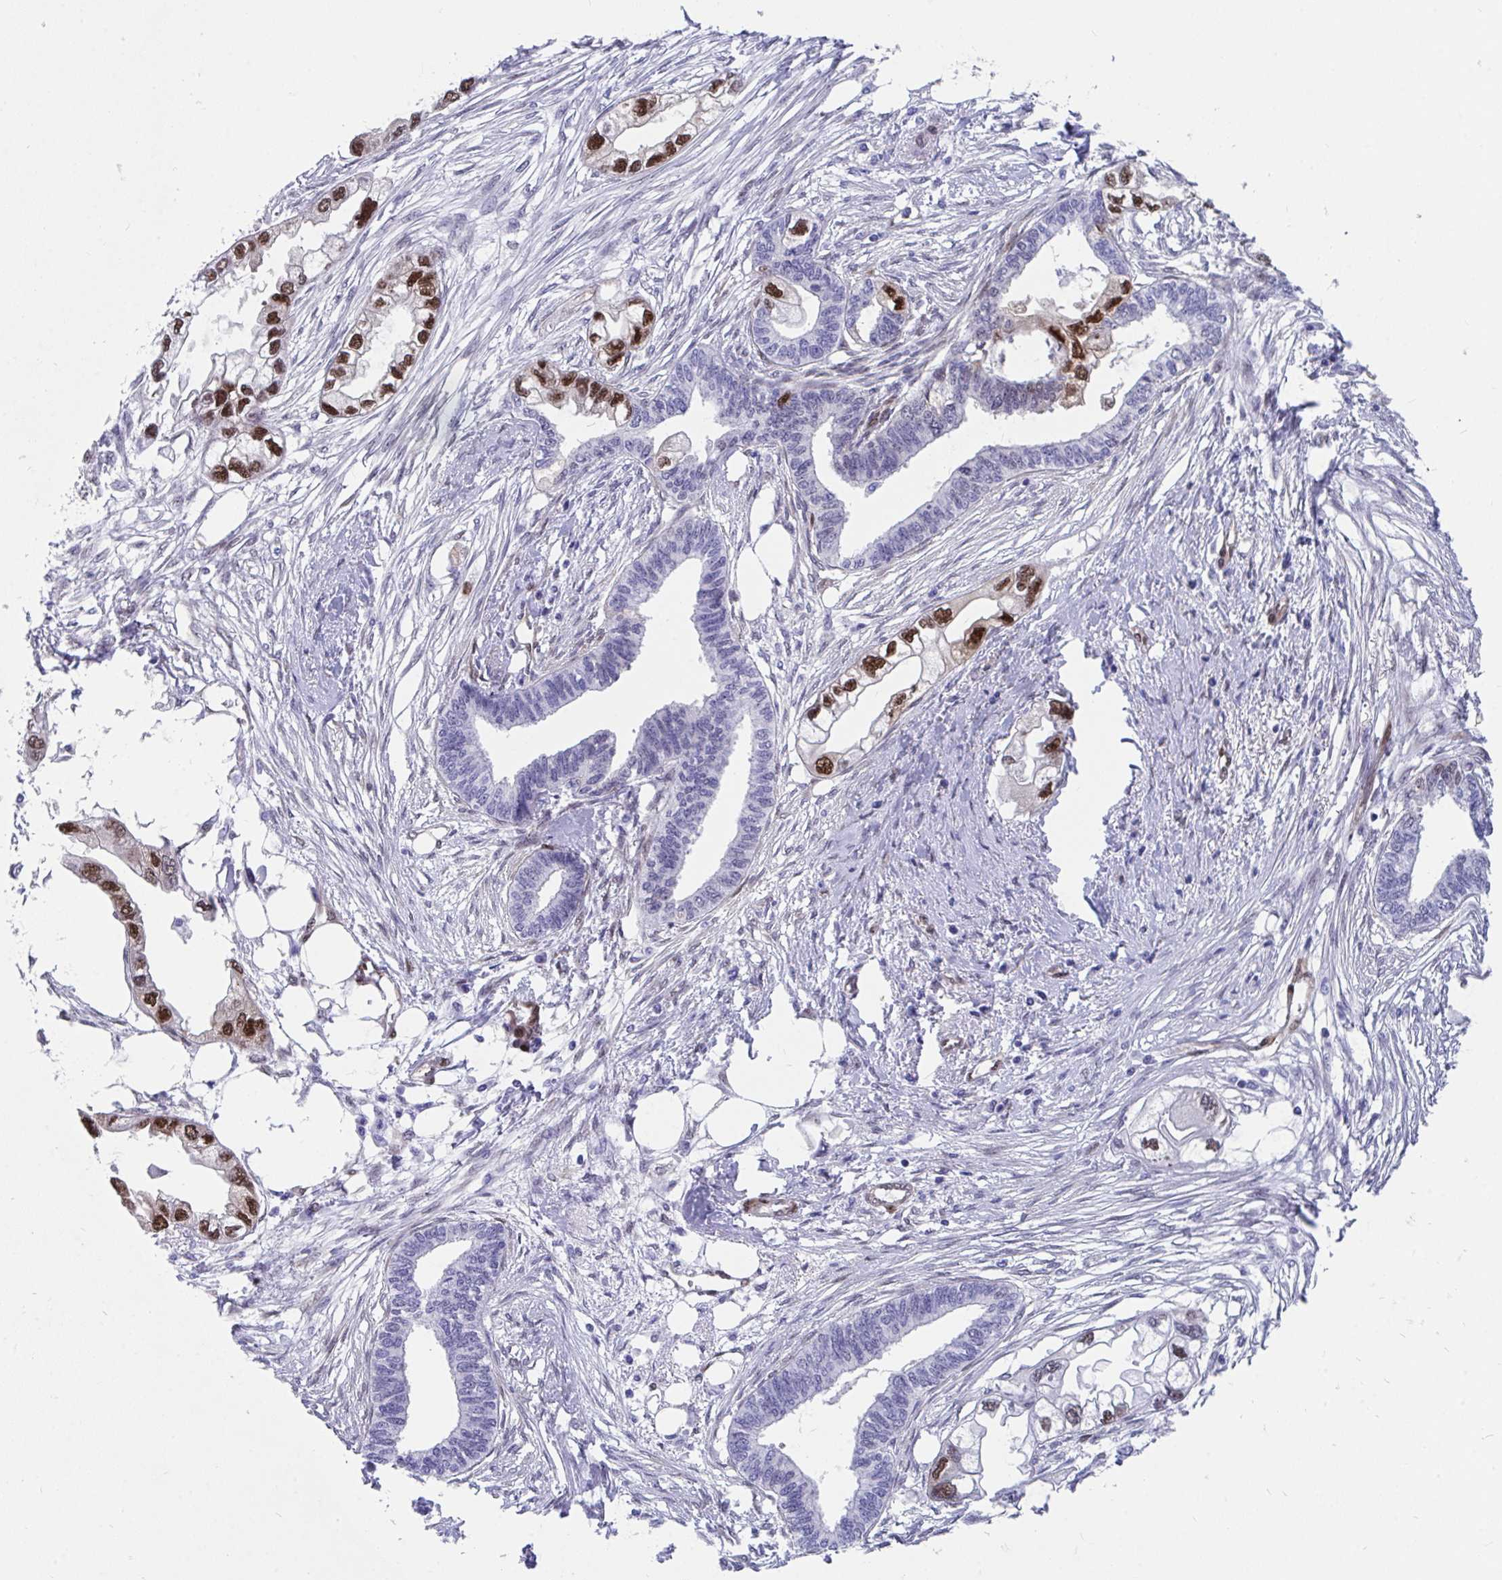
{"staining": {"intensity": "strong", "quantity": "25%-75%", "location": "nuclear"}, "tissue": "endometrial cancer", "cell_type": "Tumor cells", "image_type": "cancer", "snomed": [{"axis": "morphology", "description": "Adenocarcinoma, NOS"}, {"axis": "morphology", "description": "Adenocarcinoma, metastatic, NOS"}, {"axis": "topography", "description": "Adipose tissue"}, {"axis": "topography", "description": "Endometrium"}], "caption": "Immunohistochemical staining of adenocarcinoma (endometrial) demonstrates high levels of strong nuclear expression in about 25%-75% of tumor cells. (DAB = brown stain, brightfield microscopy at high magnification).", "gene": "RBPMS", "patient": {"sex": "female", "age": 67}}